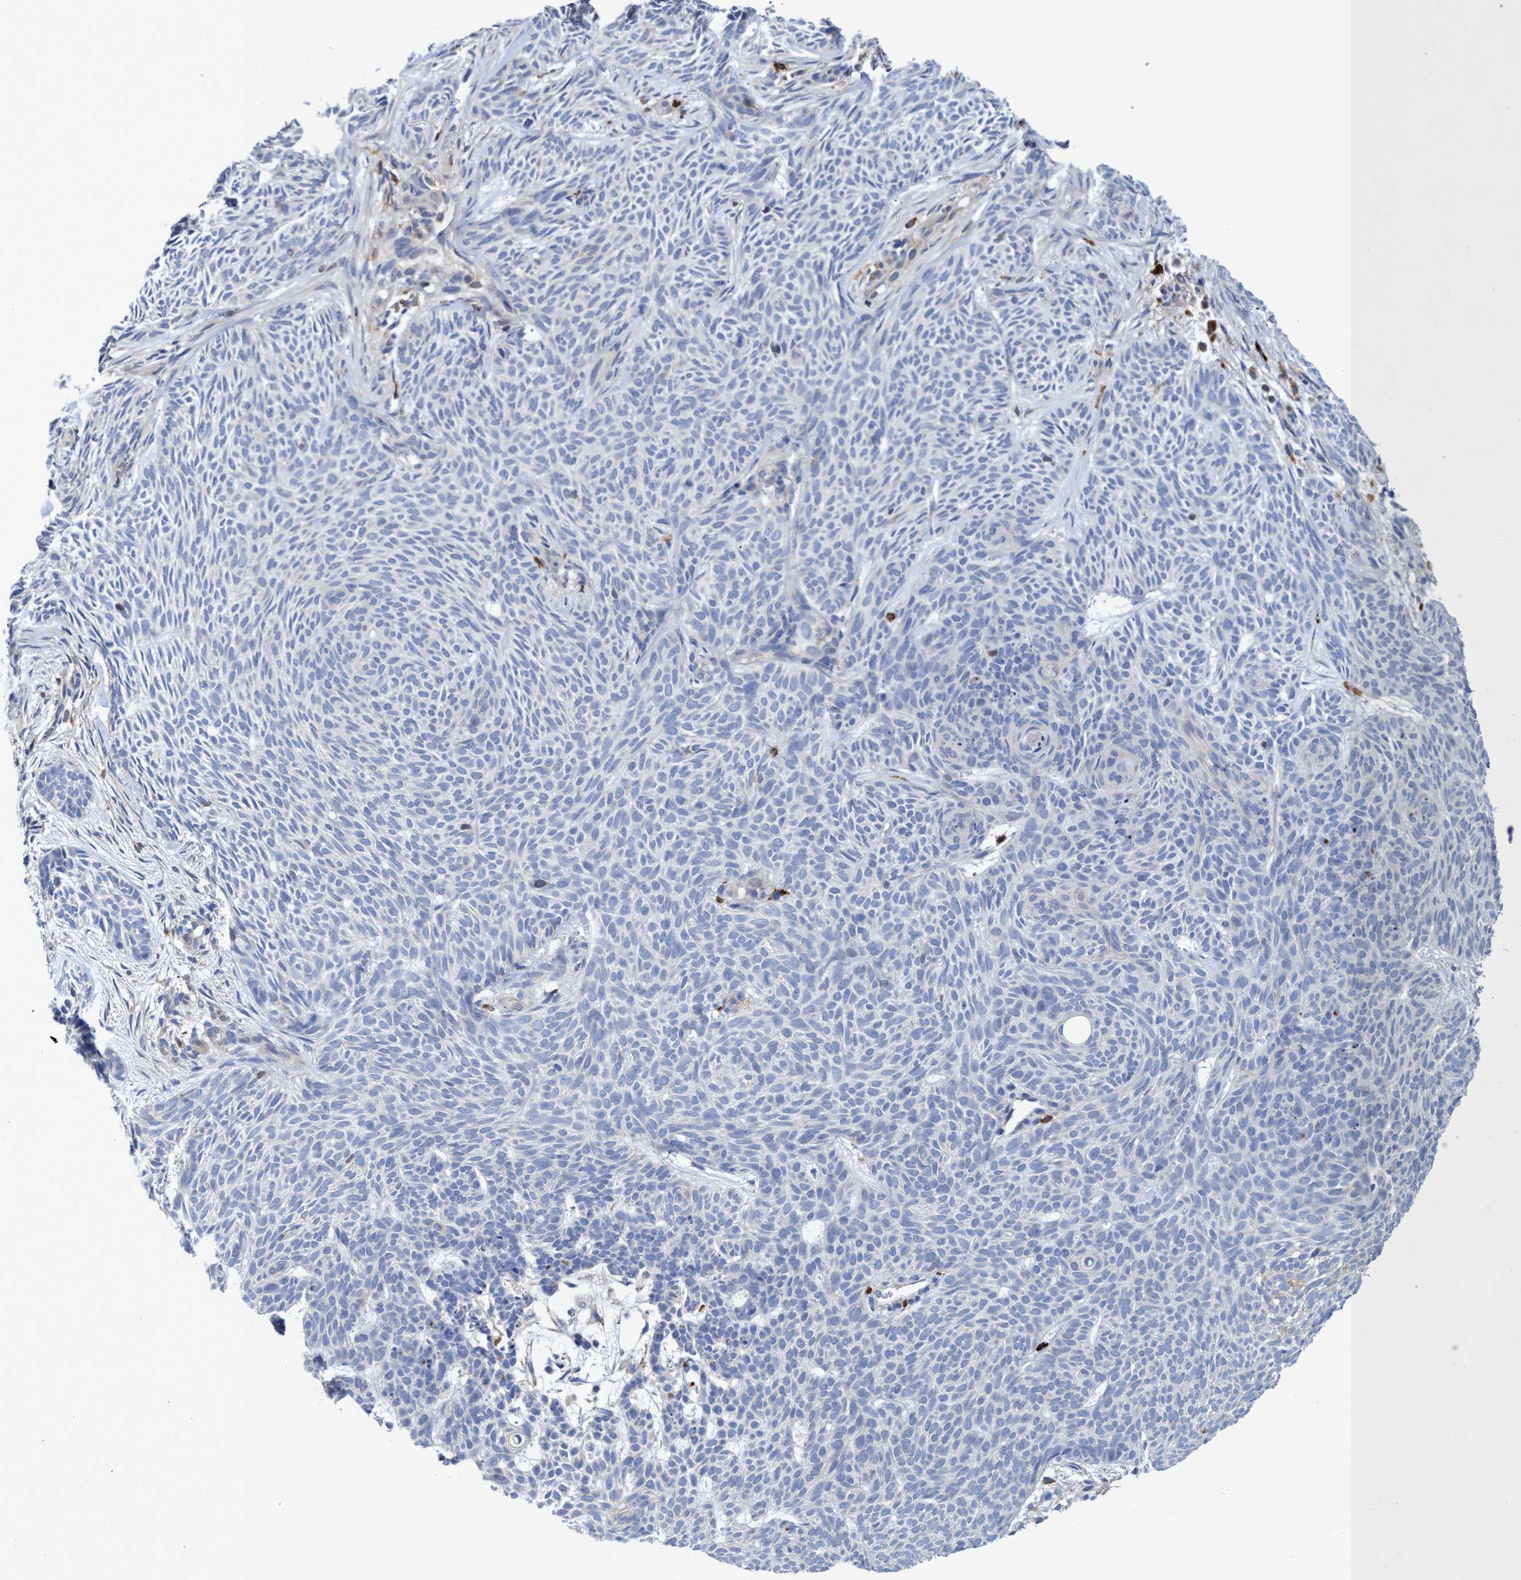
{"staining": {"intensity": "negative", "quantity": "none", "location": "none"}, "tissue": "skin cancer", "cell_type": "Tumor cells", "image_type": "cancer", "snomed": [{"axis": "morphology", "description": "Basal cell carcinoma"}, {"axis": "topography", "description": "Skin"}], "caption": "Immunohistochemical staining of skin cancer displays no significant expression in tumor cells. The staining was performed using DAB to visualize the protein expression in brown, while the nuclei were stained in blue with hematoxylin (Magnification: 20x).", "gene": "PNPO", "patient": {"sex": "female", "age": 59}}